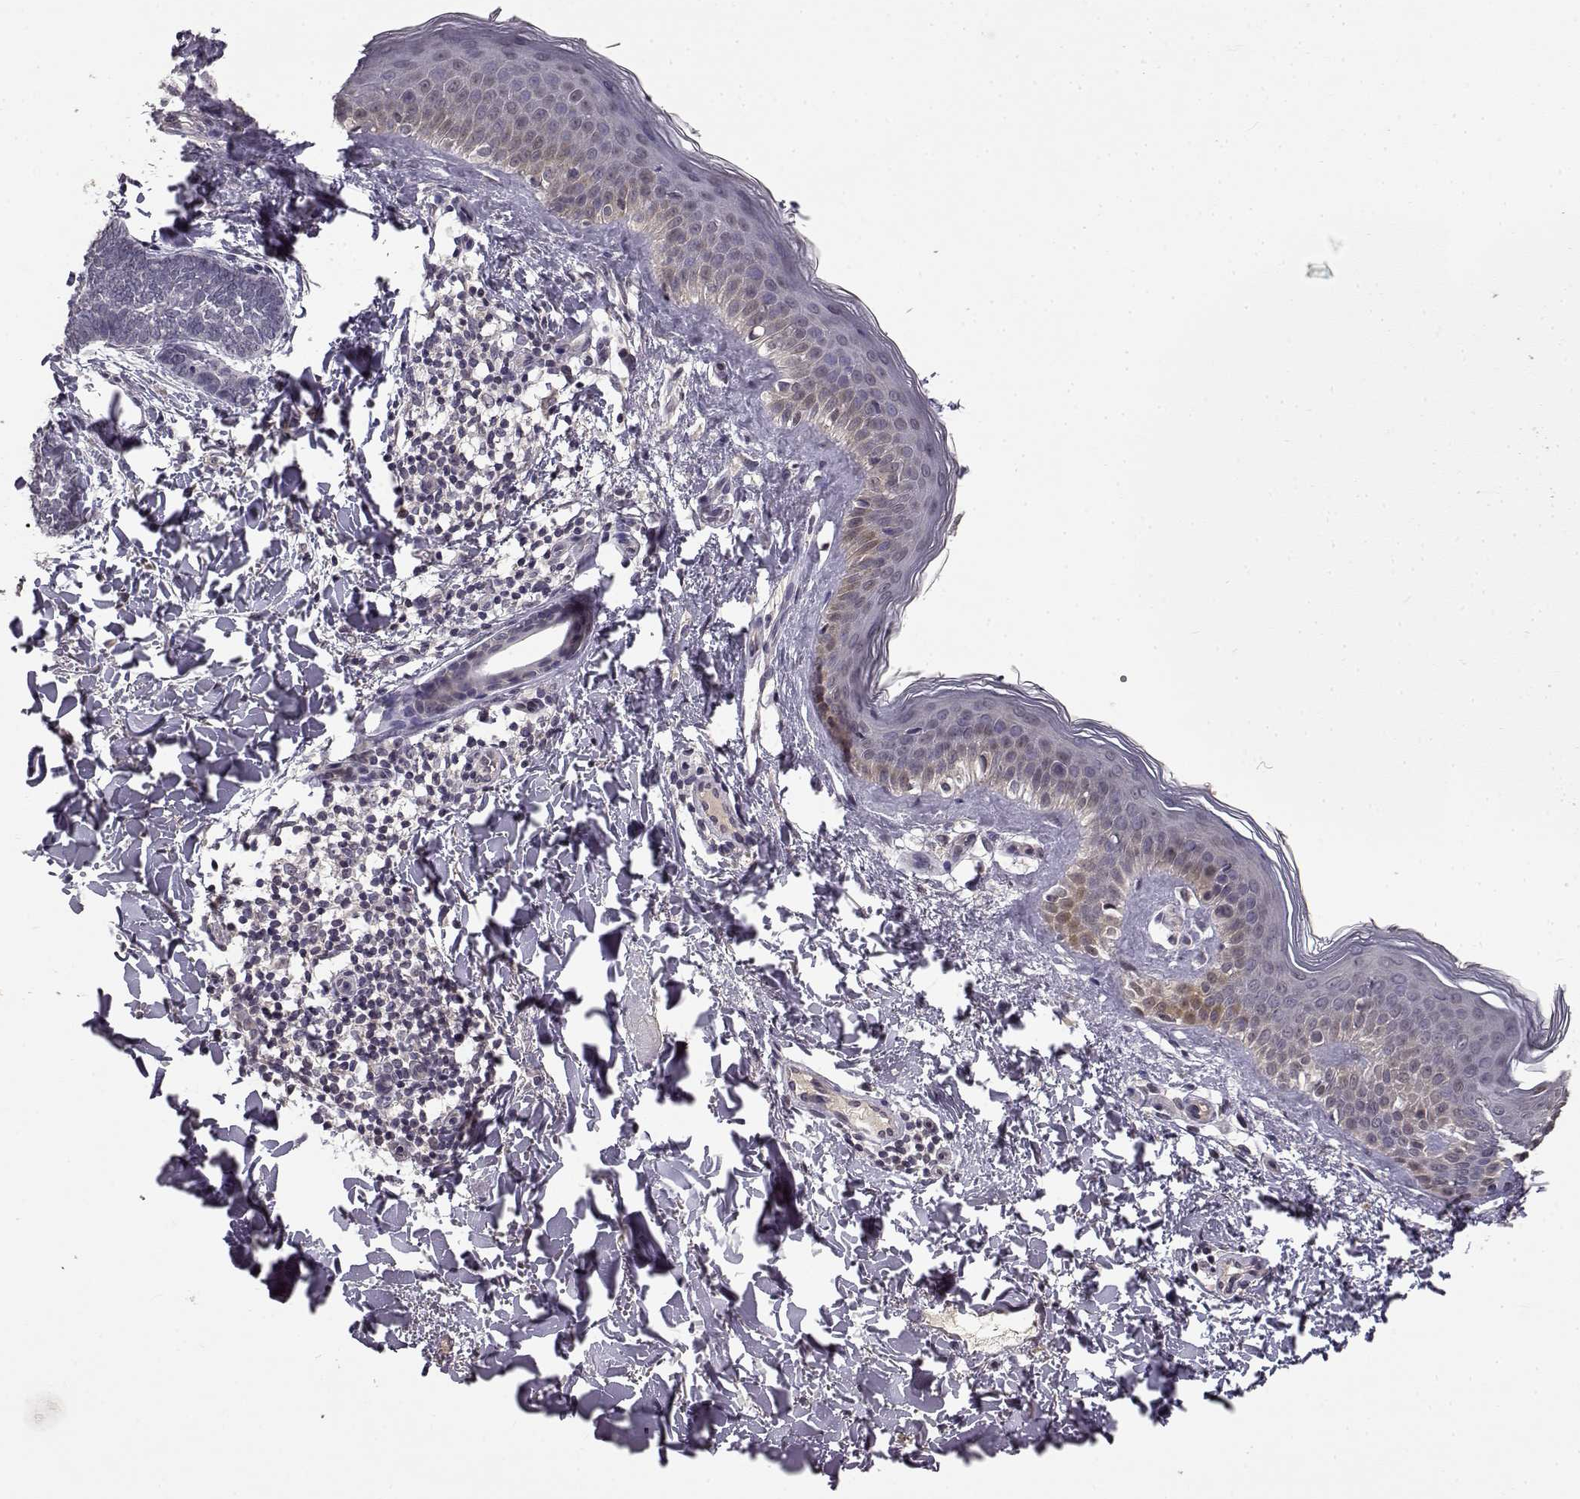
{"staining": {"intensity": "negative", "quantity": "none", "location": "none"}, "tissue": "skin cancer", "cell_type": "Tumor cells", "image_type": "cancer", "snomed": [{"axis": "morphology", "description": "Normal tissue, NOS"}, {"axis": "morphology", "description": "Basal cell carcinoma"}, {"axis": "topography", "description": "Skin"}], "caption": "This is a micrograph of immunohistochemistry (IHC) staining of basal cell carcinoma (skin), which shows no positivity in tumor cells. (Brightfield microscopy of DAB immunohistochemistry at high magnification).", "gene": "NTRK2", "patient": {"sex": "male", "age": 46}}